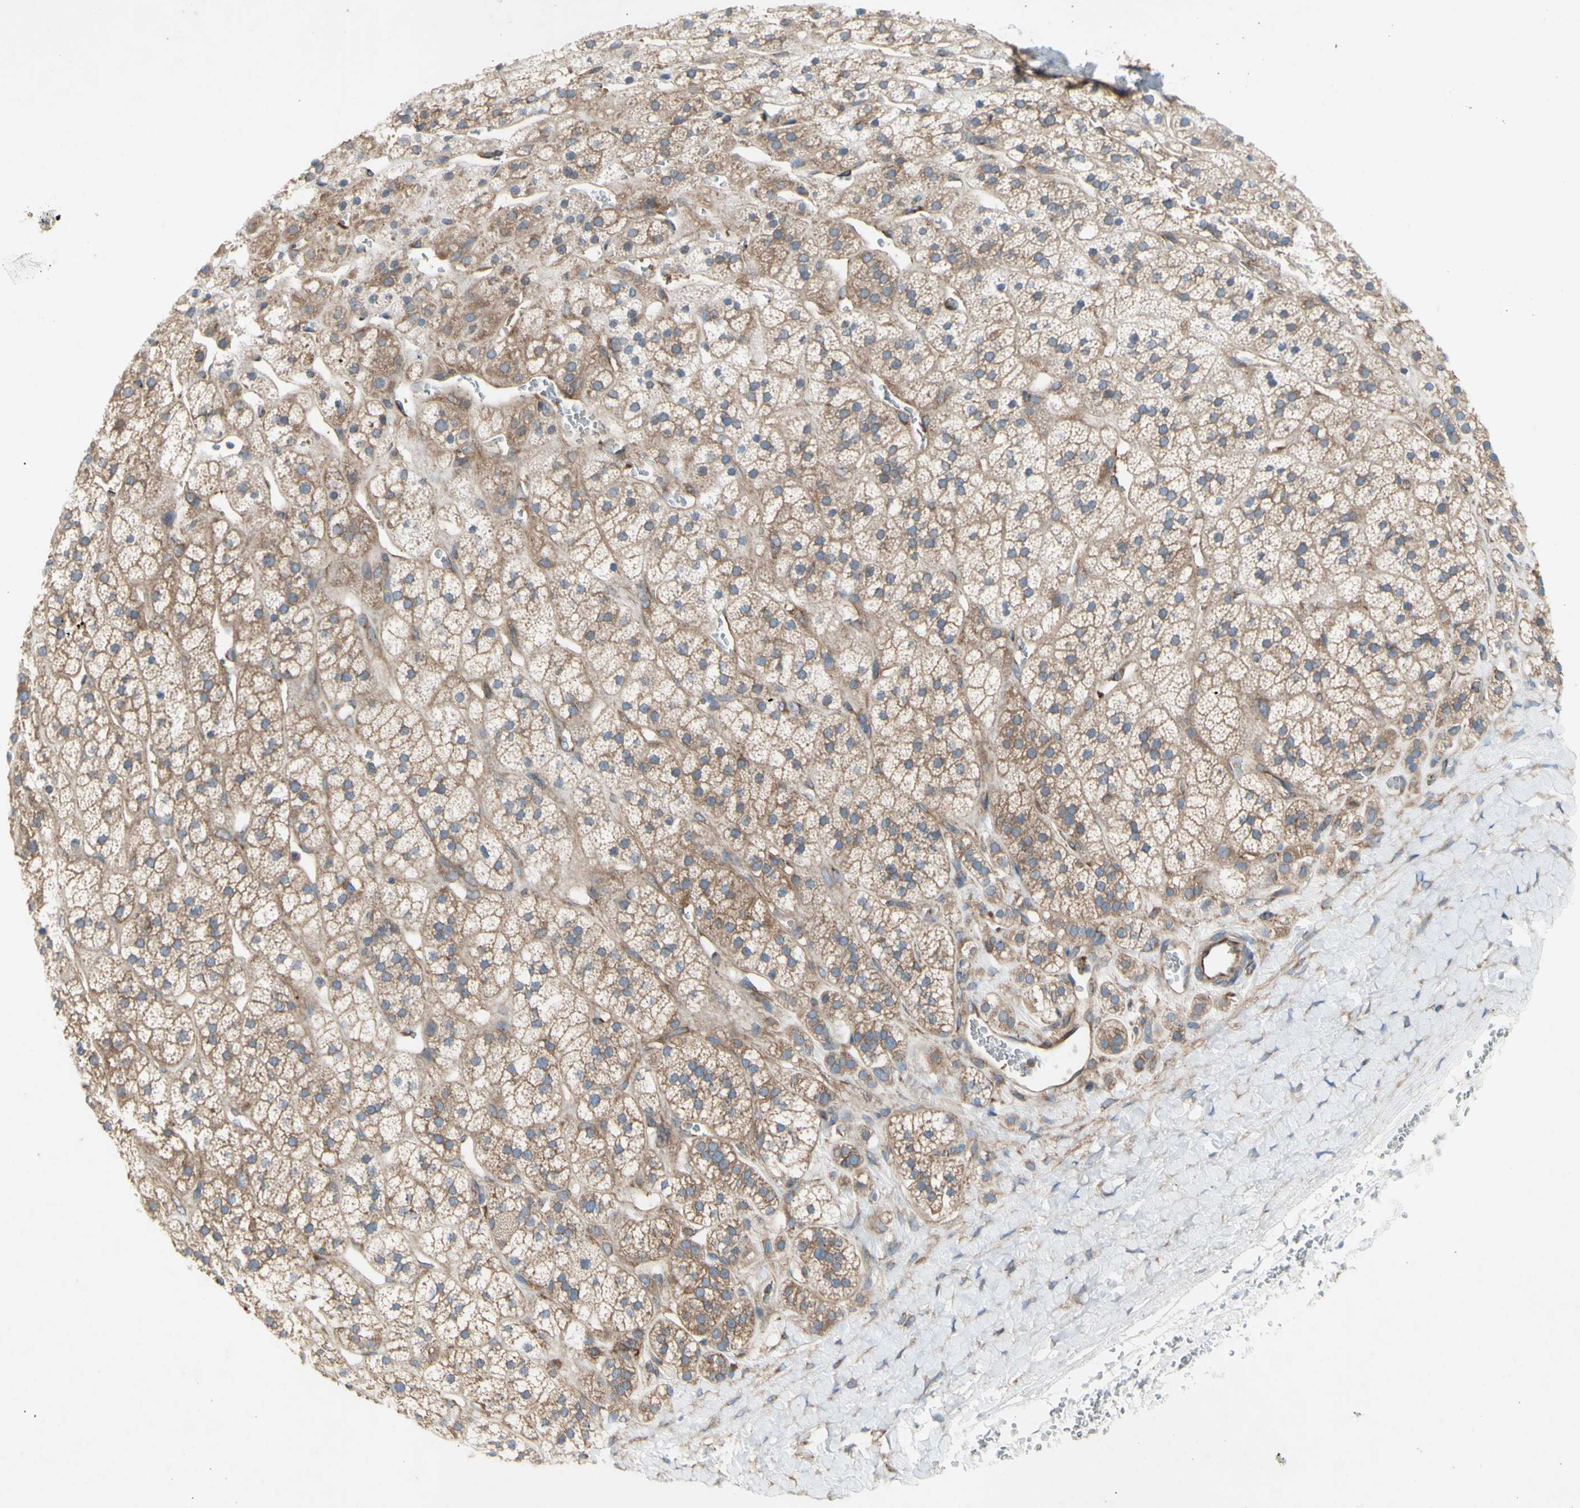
{"staining": {"intensity": "moderate", "quantity": ">75%", "location": "cytoplasmic/membranous"}, "tissue": "adrenal gland", "cell_type": "Glandular cells", "image_type": "normal", "snomed": [{"axis": "morphology", "description": "Normal tissue, NOS"}, {"axis": "topography", "description": "Adrenal gland"}], "caption": "This image exhibits IHC staining of normal human adrenal gland, with medium moderate cytoplasmic/membranous positivity in approximately >75% of glandular cells.", "gene": "KLC1", "patient": {"sex": "male", "age": 56}}